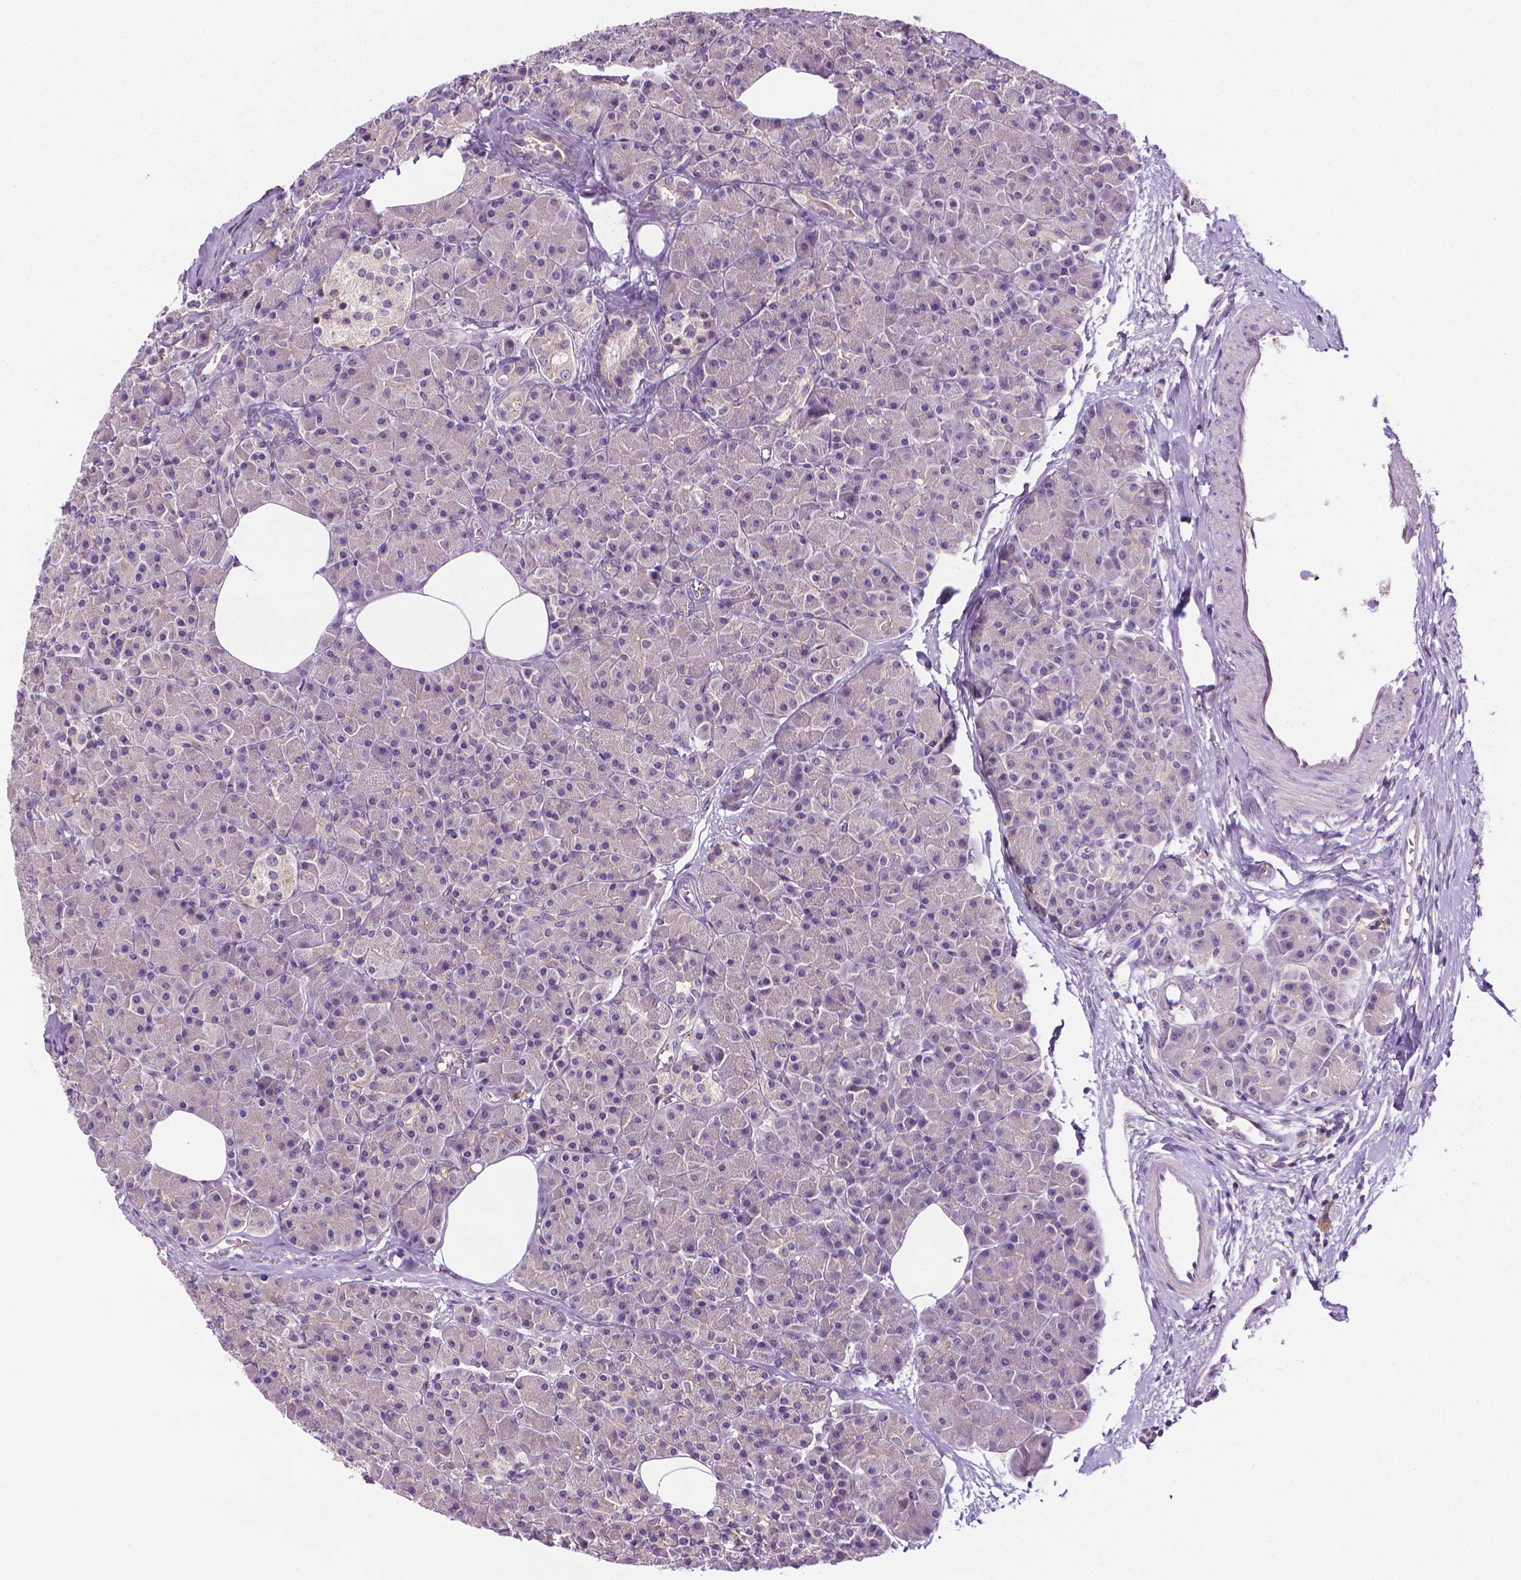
{"staining": {"intensity": "negative", "quantity": "none", "location": "none"}, "tissue": "pancreas", "cell_type": "Exocrine glandular cells", "image_type": "normal", "snomed": [{"axis": "morphology", "description": "Normal tissue, NOS"}, {"axis": "topography", "description": "Pancreas"}], "caption": "DAB (3,3'-diaminobenzidine) immunohistochemical staining of unremarkable human pancreas shows no significant expression in exocrine glandular cells. (Immunohistochemistry (ihc), brightfield microscopy, high magnification).", "gene": "MCOLN3", "patient": {"sex": "female", "age": 45}}